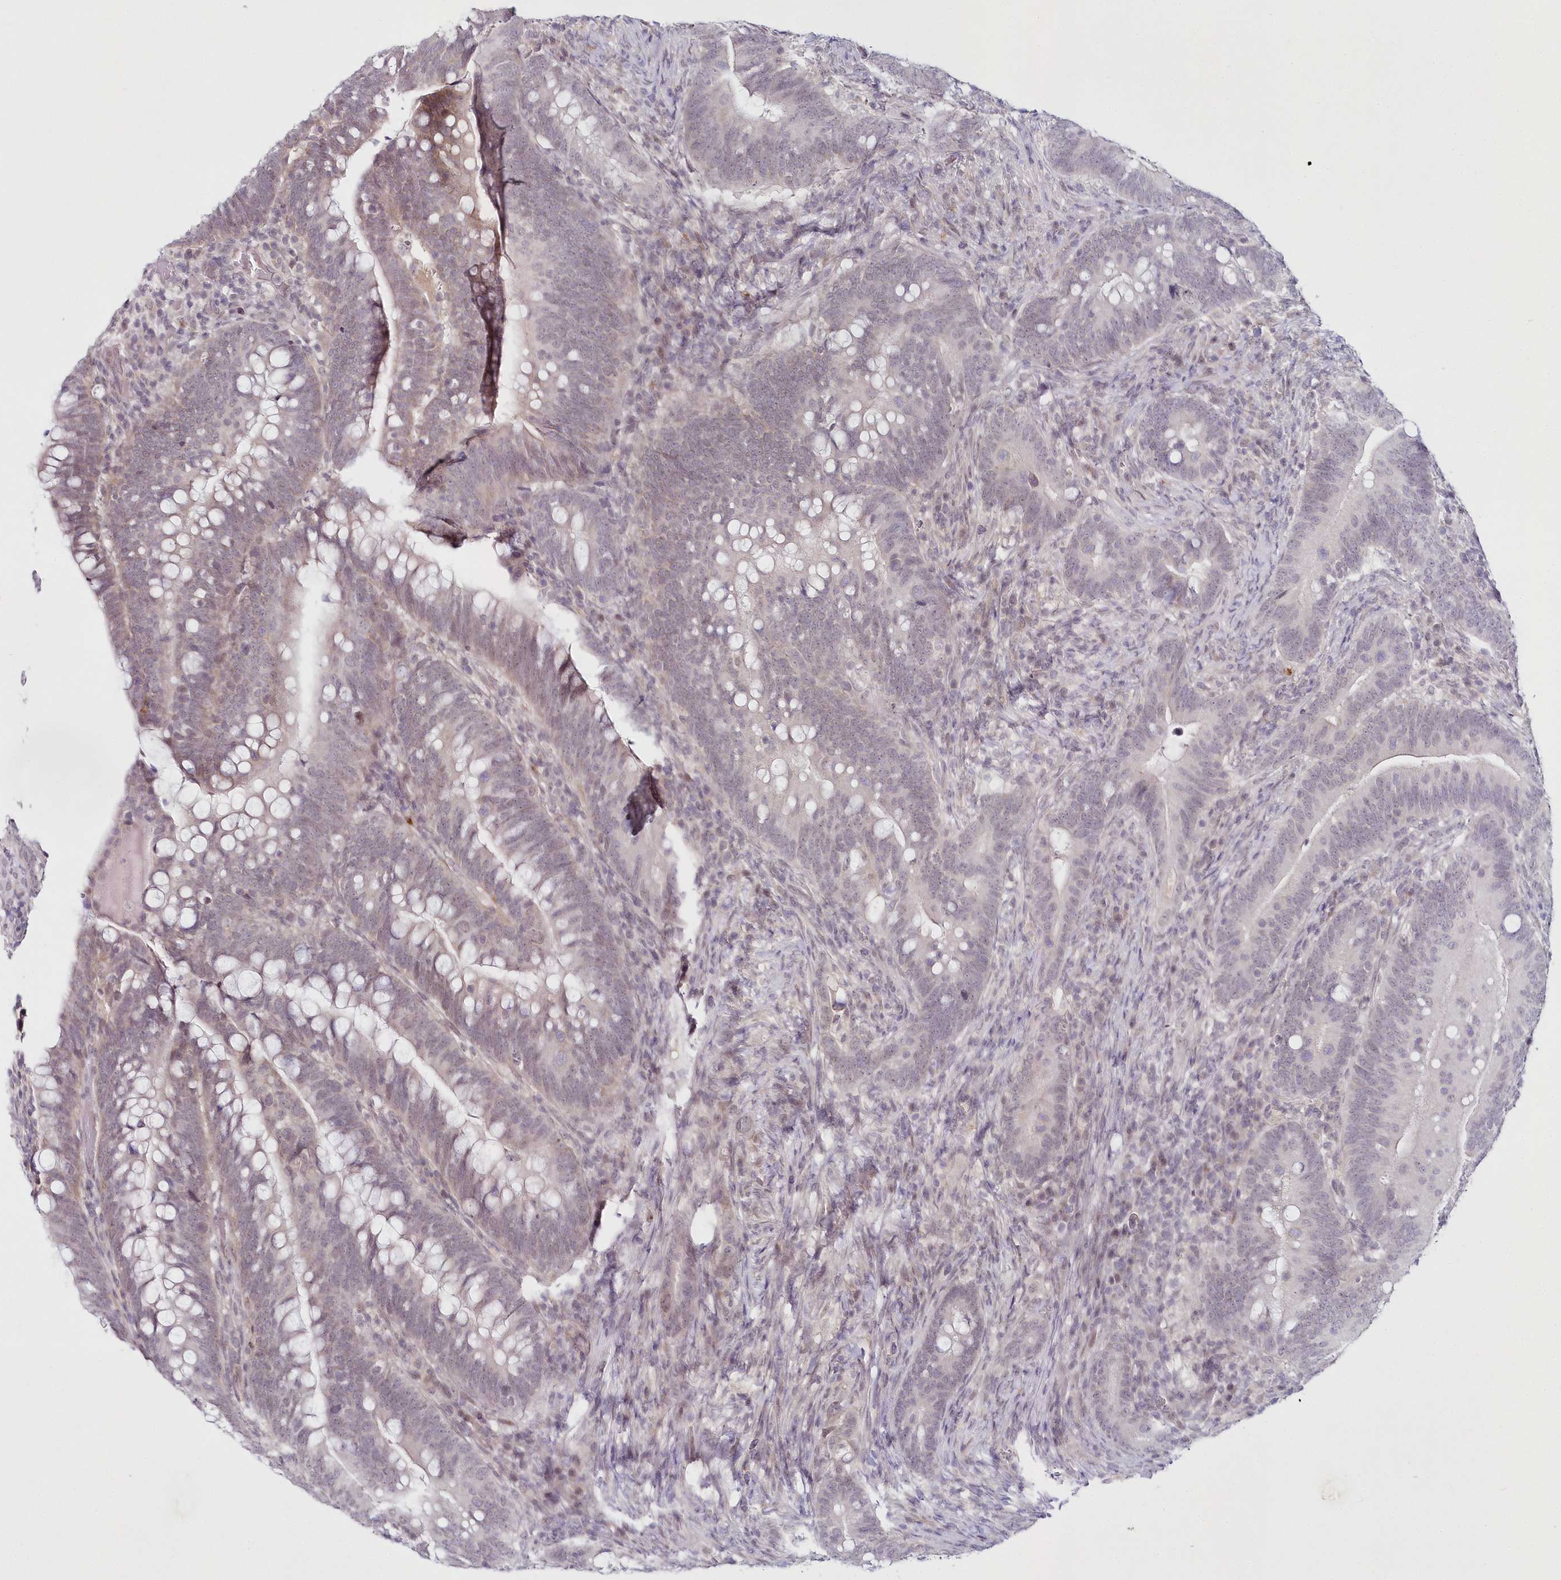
{"staining": {"intensity": "negative", "quantity": "none", "location": "none"}, "tissue": "colorectal cancer", "cell_type": "Tumor cells", "image_type": "cancer", "snomed": [{"axis": "morphology", "description": "Adenocarcinoma, NOS"}, {"axis": "topography", "description": "Colon"}], "caption": "This is an immunohistochemistry image of colorectal cancer. There is no positivity in tumor cells.", "gene": "HYCC2", "patient": {"sex": "female", "age": 66}}